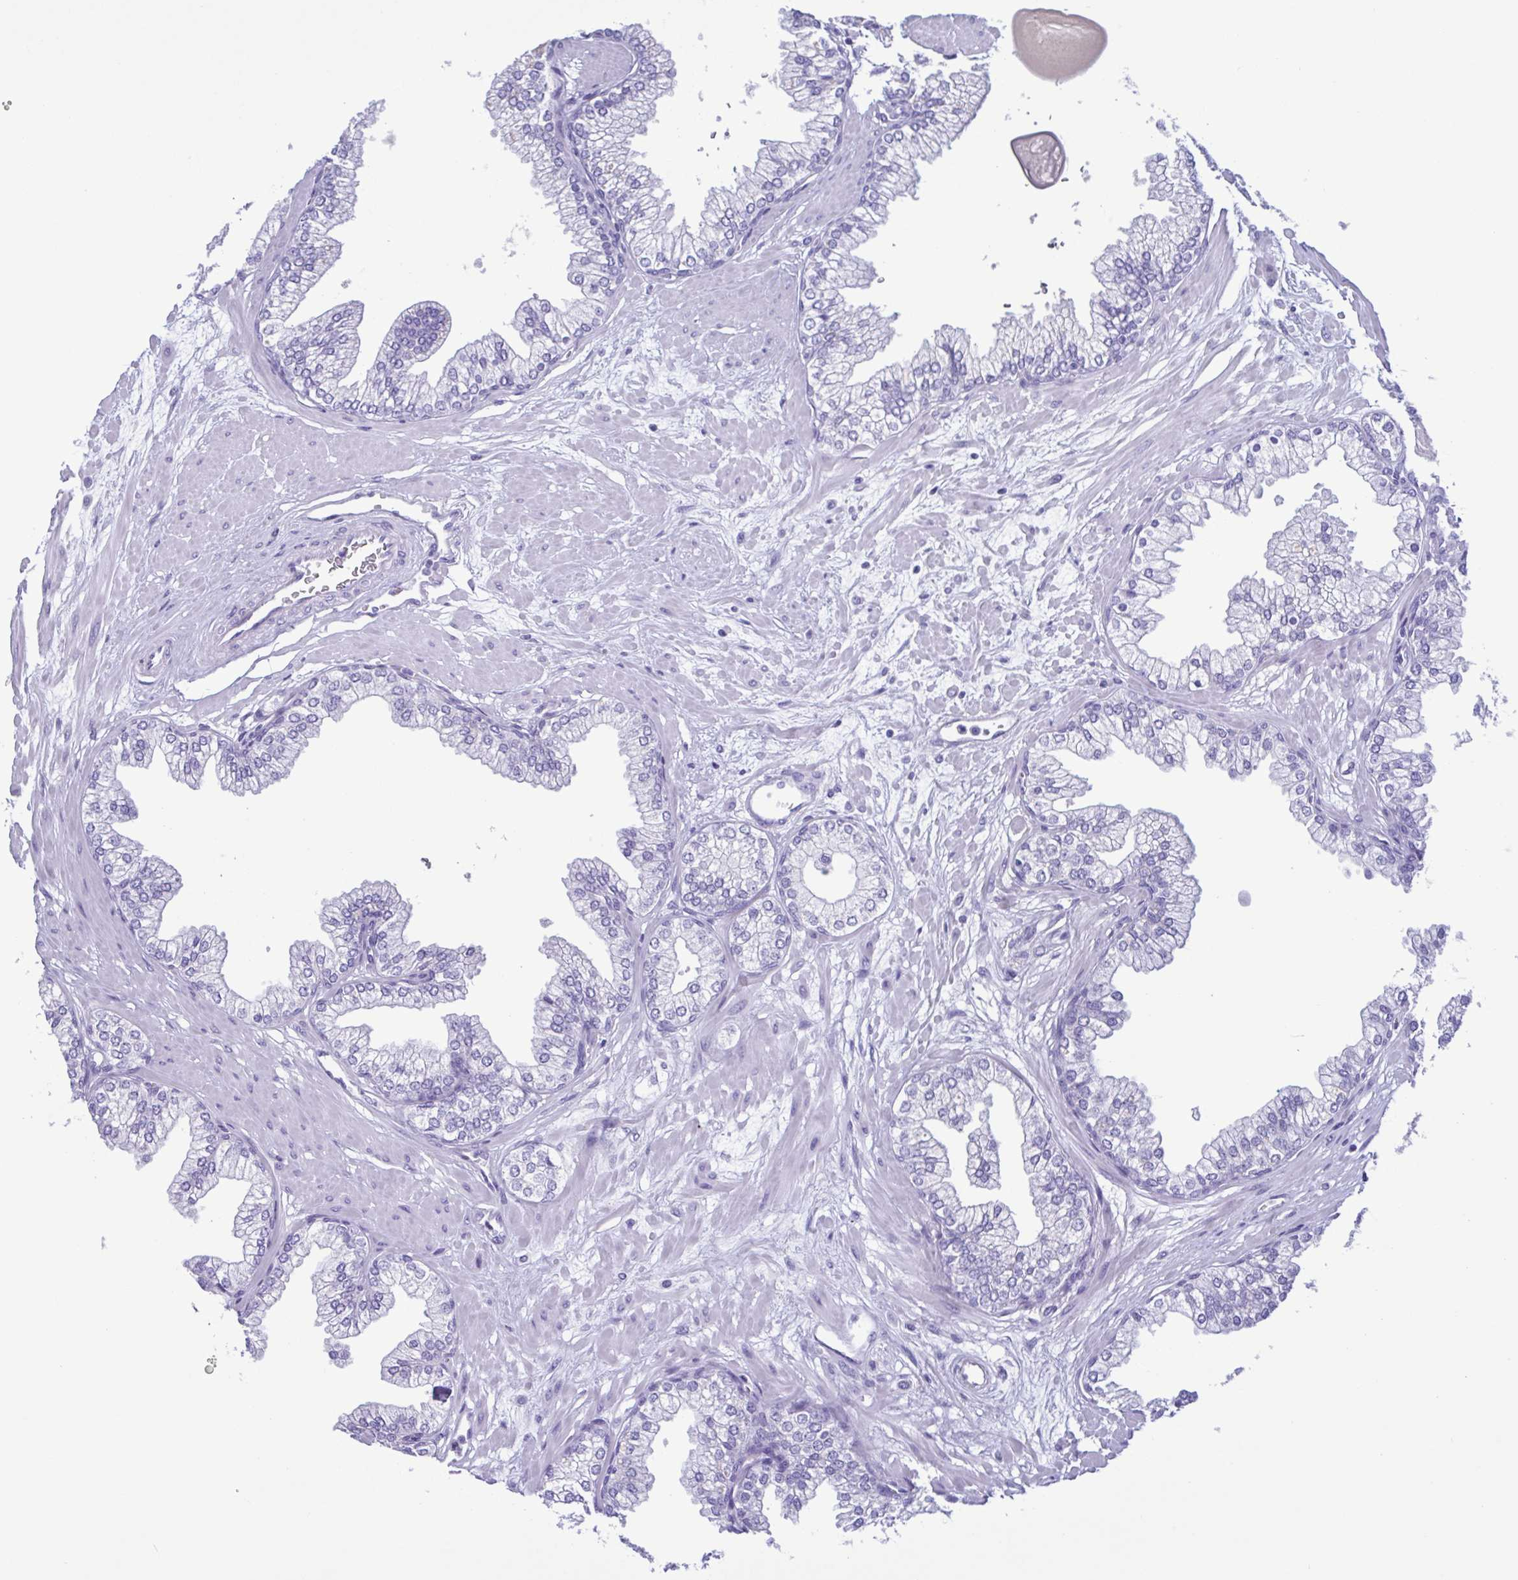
{"staining": {"intensity": "negative", "quantity": "none", "location": "none"}, "tissue": "prostate", "cell_type": "Glandular cells", "image_type": "normal", "snomed": [{"axis": "morphology", "description": "Normal tissue, NOS"}, {"axis": "topography", "description": "Prostate"}, {"axis": "topography", "description": "Peripheral nerve tissue"}], "caption": "A high-resolution image shows immunohistochemistry (IHC) staining of normal prostate, which shows no significant staining in glandular cells. The staining is performed using DAB brown chromogen with nuclei counter-stained in using hematoxylin.", "gene": "LTF", "patient": {"sex": "male", "age": 61}}